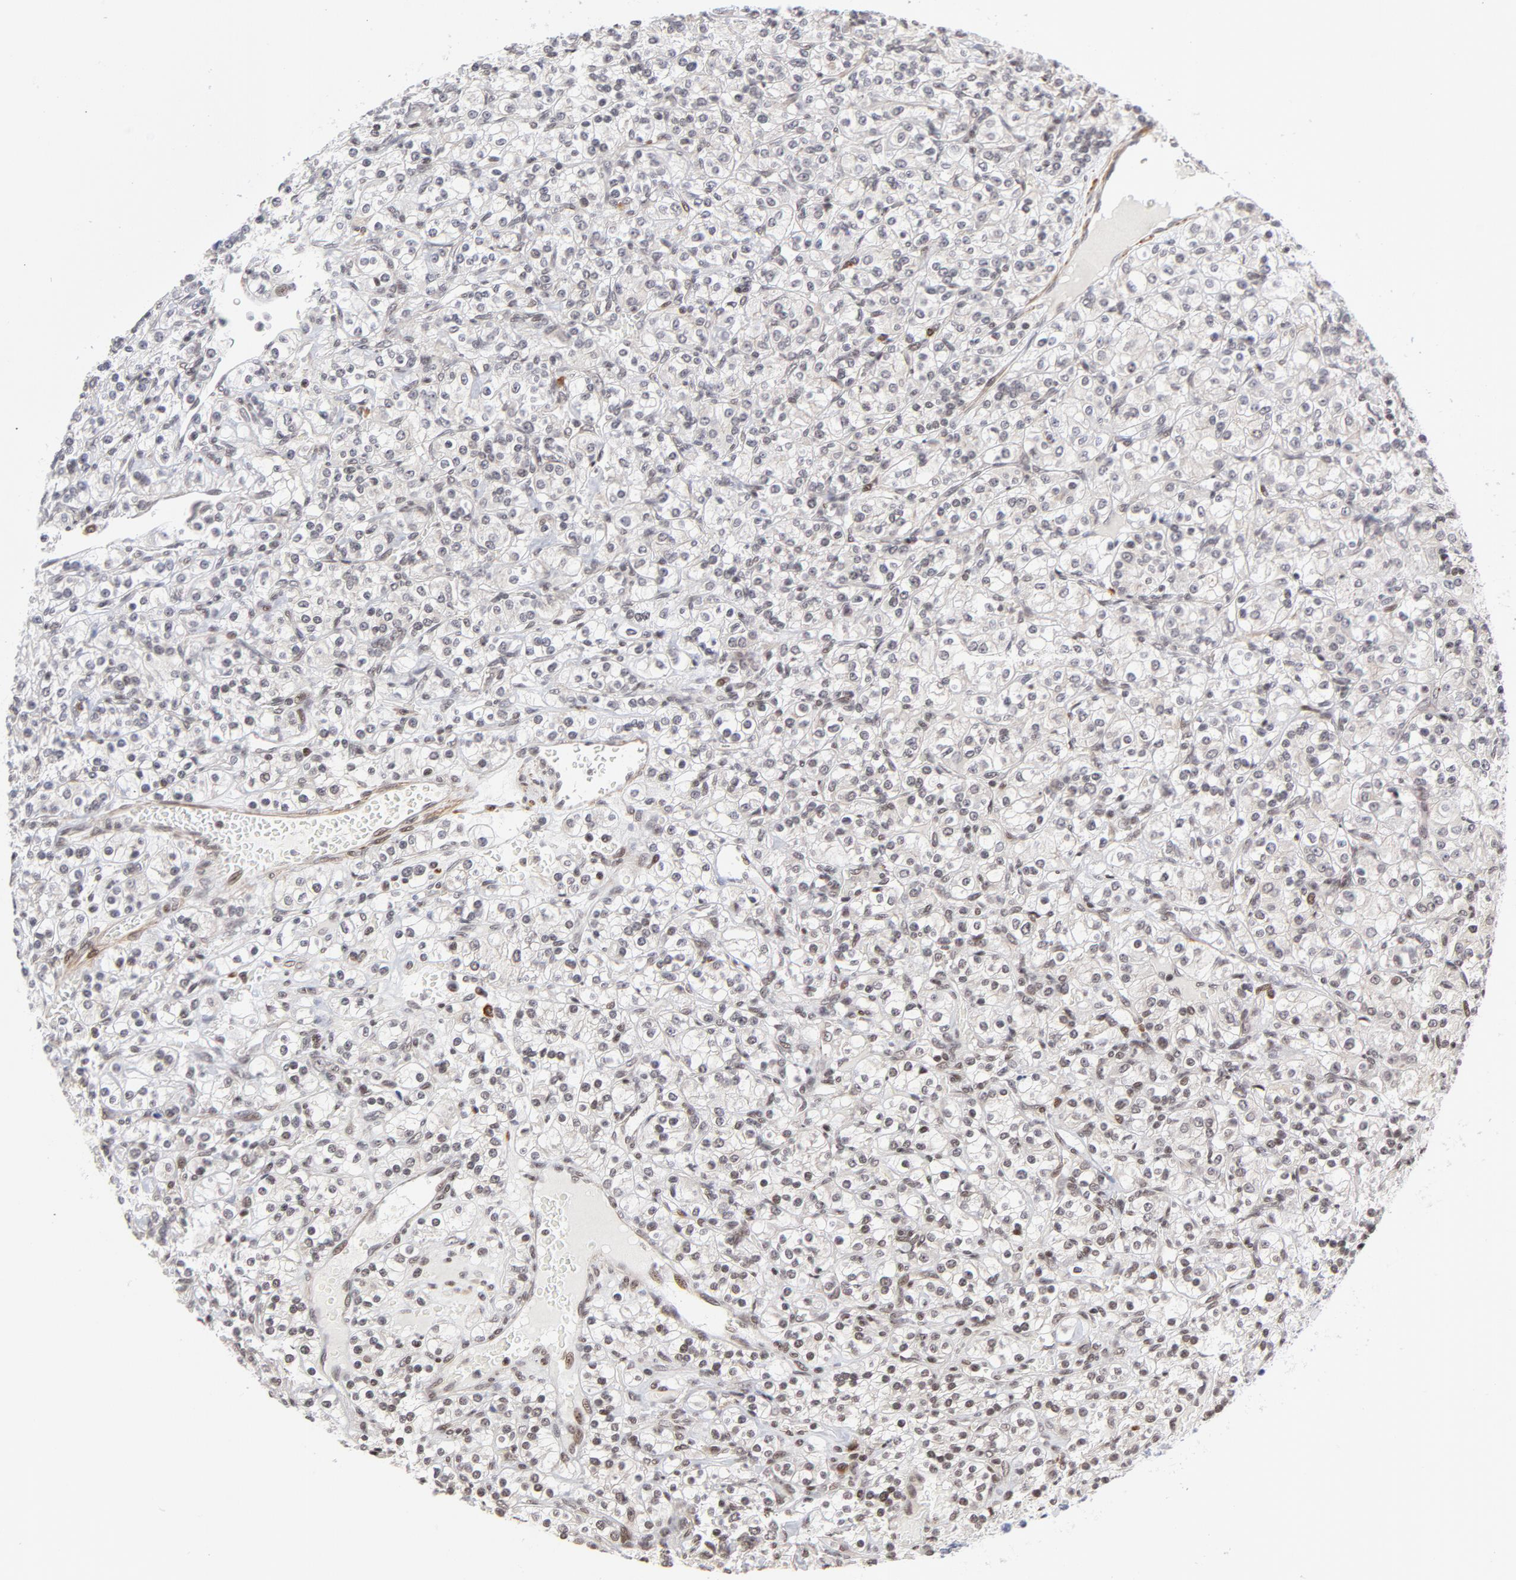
{"staining": {"intensity": "moderate", "quantity": "25%-75%", "location": "nuclear"}, "tissue": "renal cancer", "cell_type": "Tumor cells", "image_type": "cancer", "snomed": [{"axis": "morphology", "description": "Adenocarcinoma, NOS"}, {"axis": "topography", "description": "Kidney"}], "caption": "Immunohistochemistry staining of renal cancer, which displays medium levels of moderate nuclear expression in approximately 25%-75% of tumor cells indicating moderate nuclear protein positivity. The staining was performed using DAB (3,3'-diaminobenzidine) (brown) for protein detection and nuclei were counterstained in hematoxylin (blue).", "gene": "CTCF", "patient": {"sex": "male", "age": 77}}